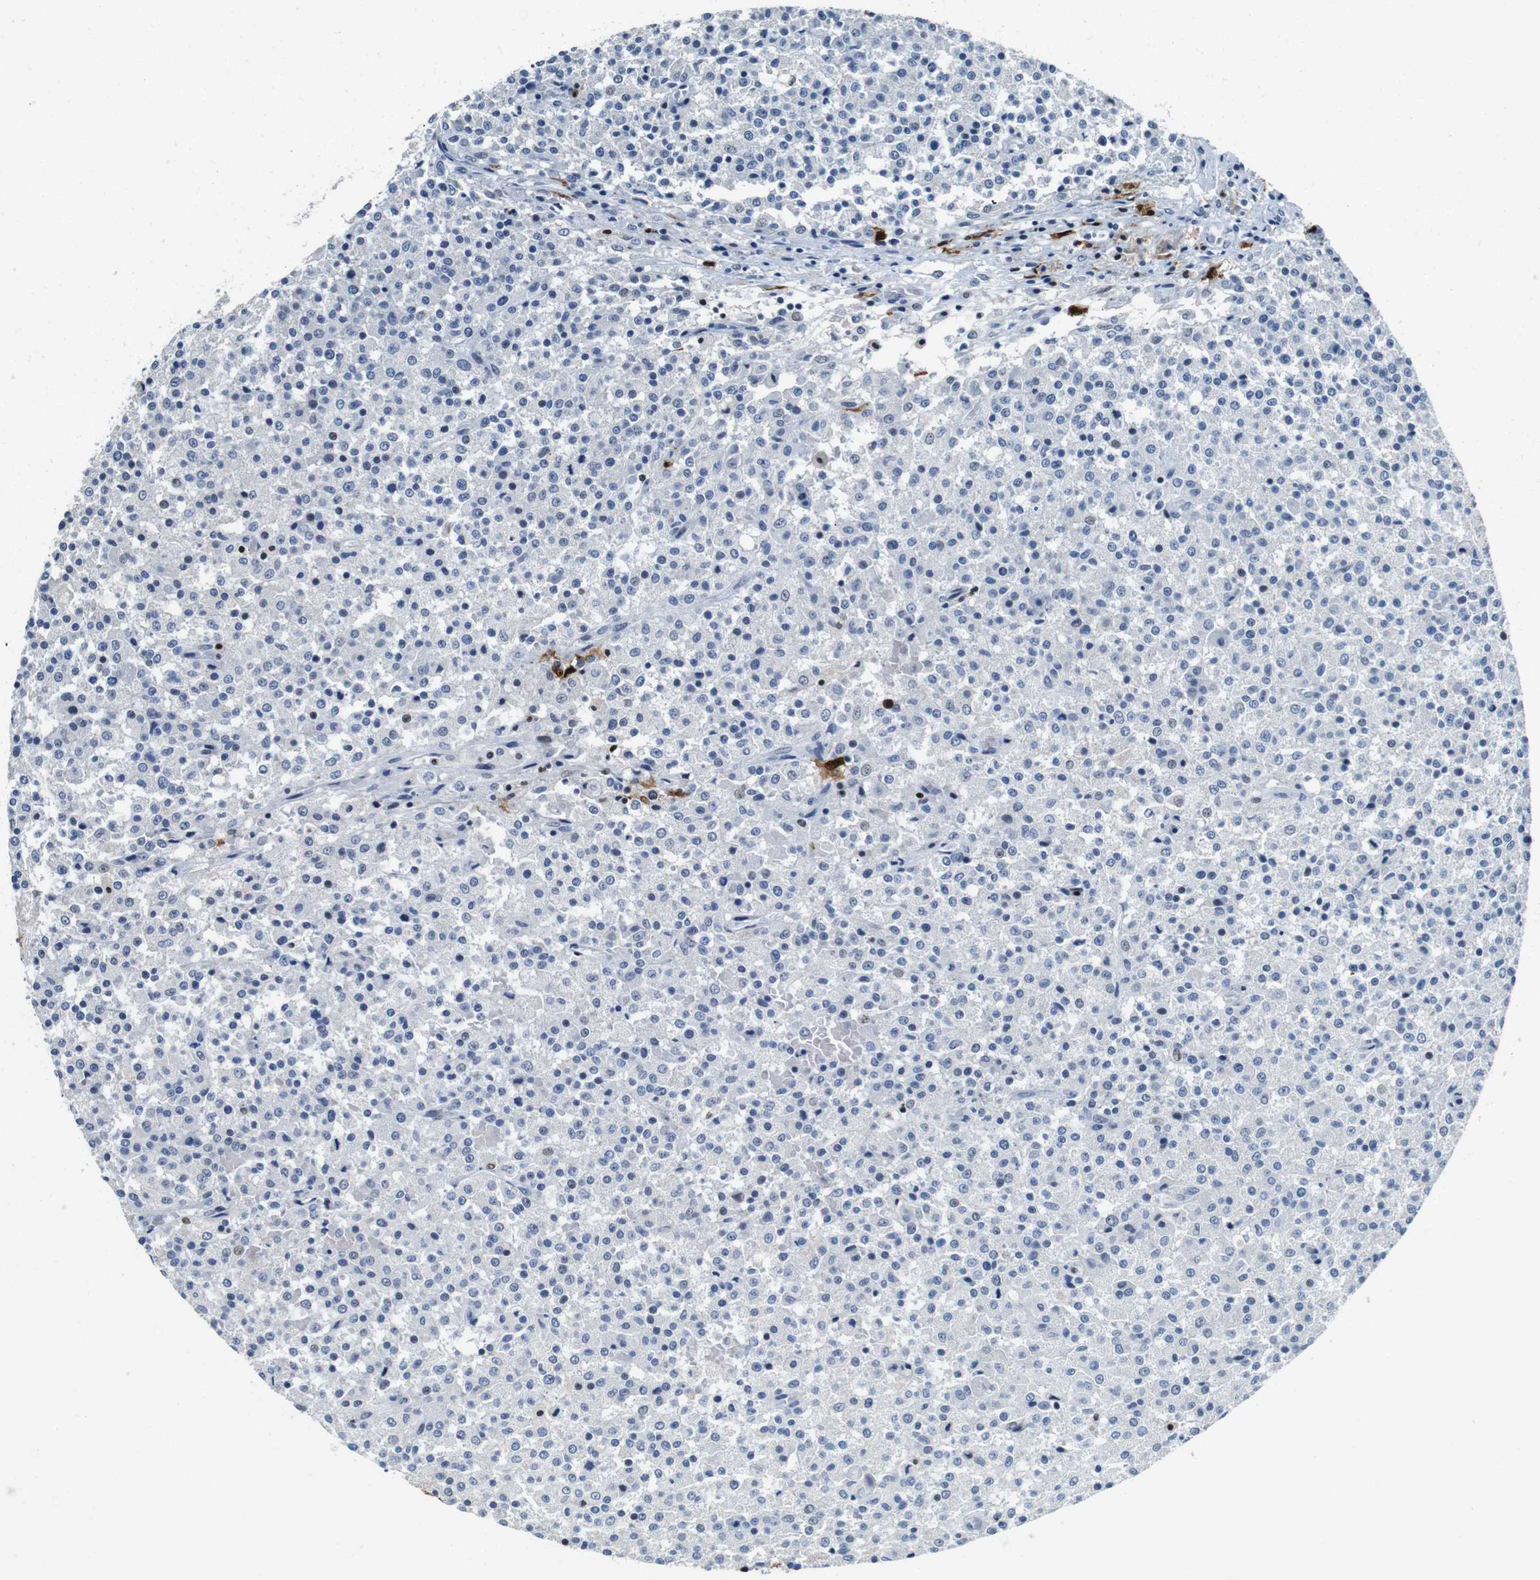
{"staining": {"intensity": "negative", "quantity": "none", "location": "none"}, "tissue": "testis cancer", "cell_type": "Tumor cells", "image_type": "cancer", "snomed": [{"axis": "morphology", "description": "Seminoma, NOS"}, {"axis": "topography", "description": "Testis"}], "caption": "The photomicrograph shows no staining of tumor cells in testis cancer.", "gene": "IRF8", "patient": {"sex": "male", "age": 59}}